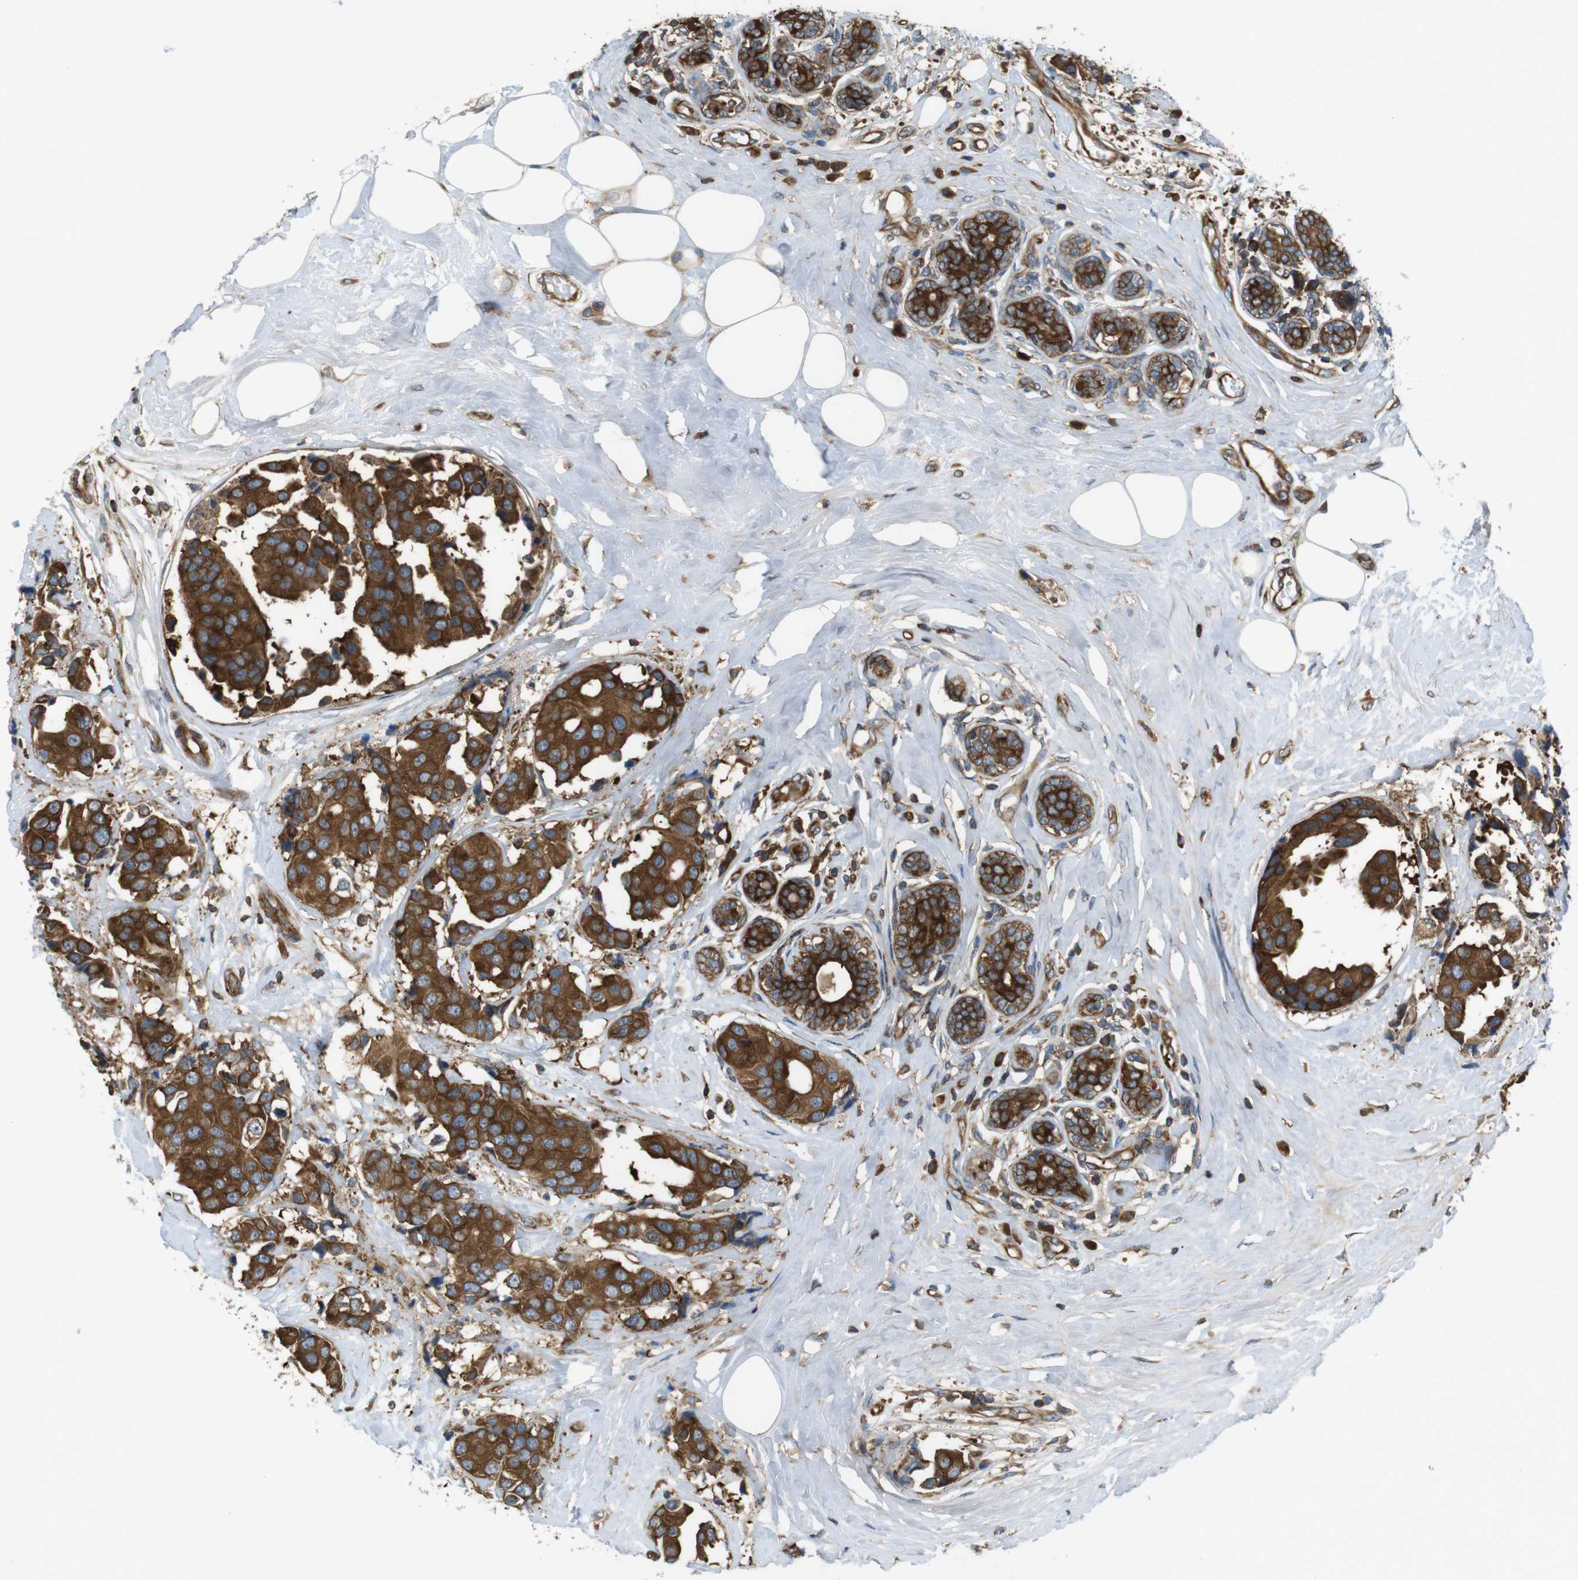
{"staining": {"intensity": "strong", "quantity": ">75%", "location": "cytoplasmic/membranous"}, "tissue": "breast cancer", "cell_type": "Tumor cells", "image_type": "cancer", "snomed": [{"axis": "morphology", "description": "Normal tissue, NOS"}, {"axis": "morphology", "description": "Duct carcinoma"}, {"axis": "topography", "description": "Breast"}], "caption": "Intraductal carcinoma (breast) stained with a protein marker demonstrates strong staining in tumor cells.", "gene": "TSC1", "patient": {"sex": "female", "age": 39}}